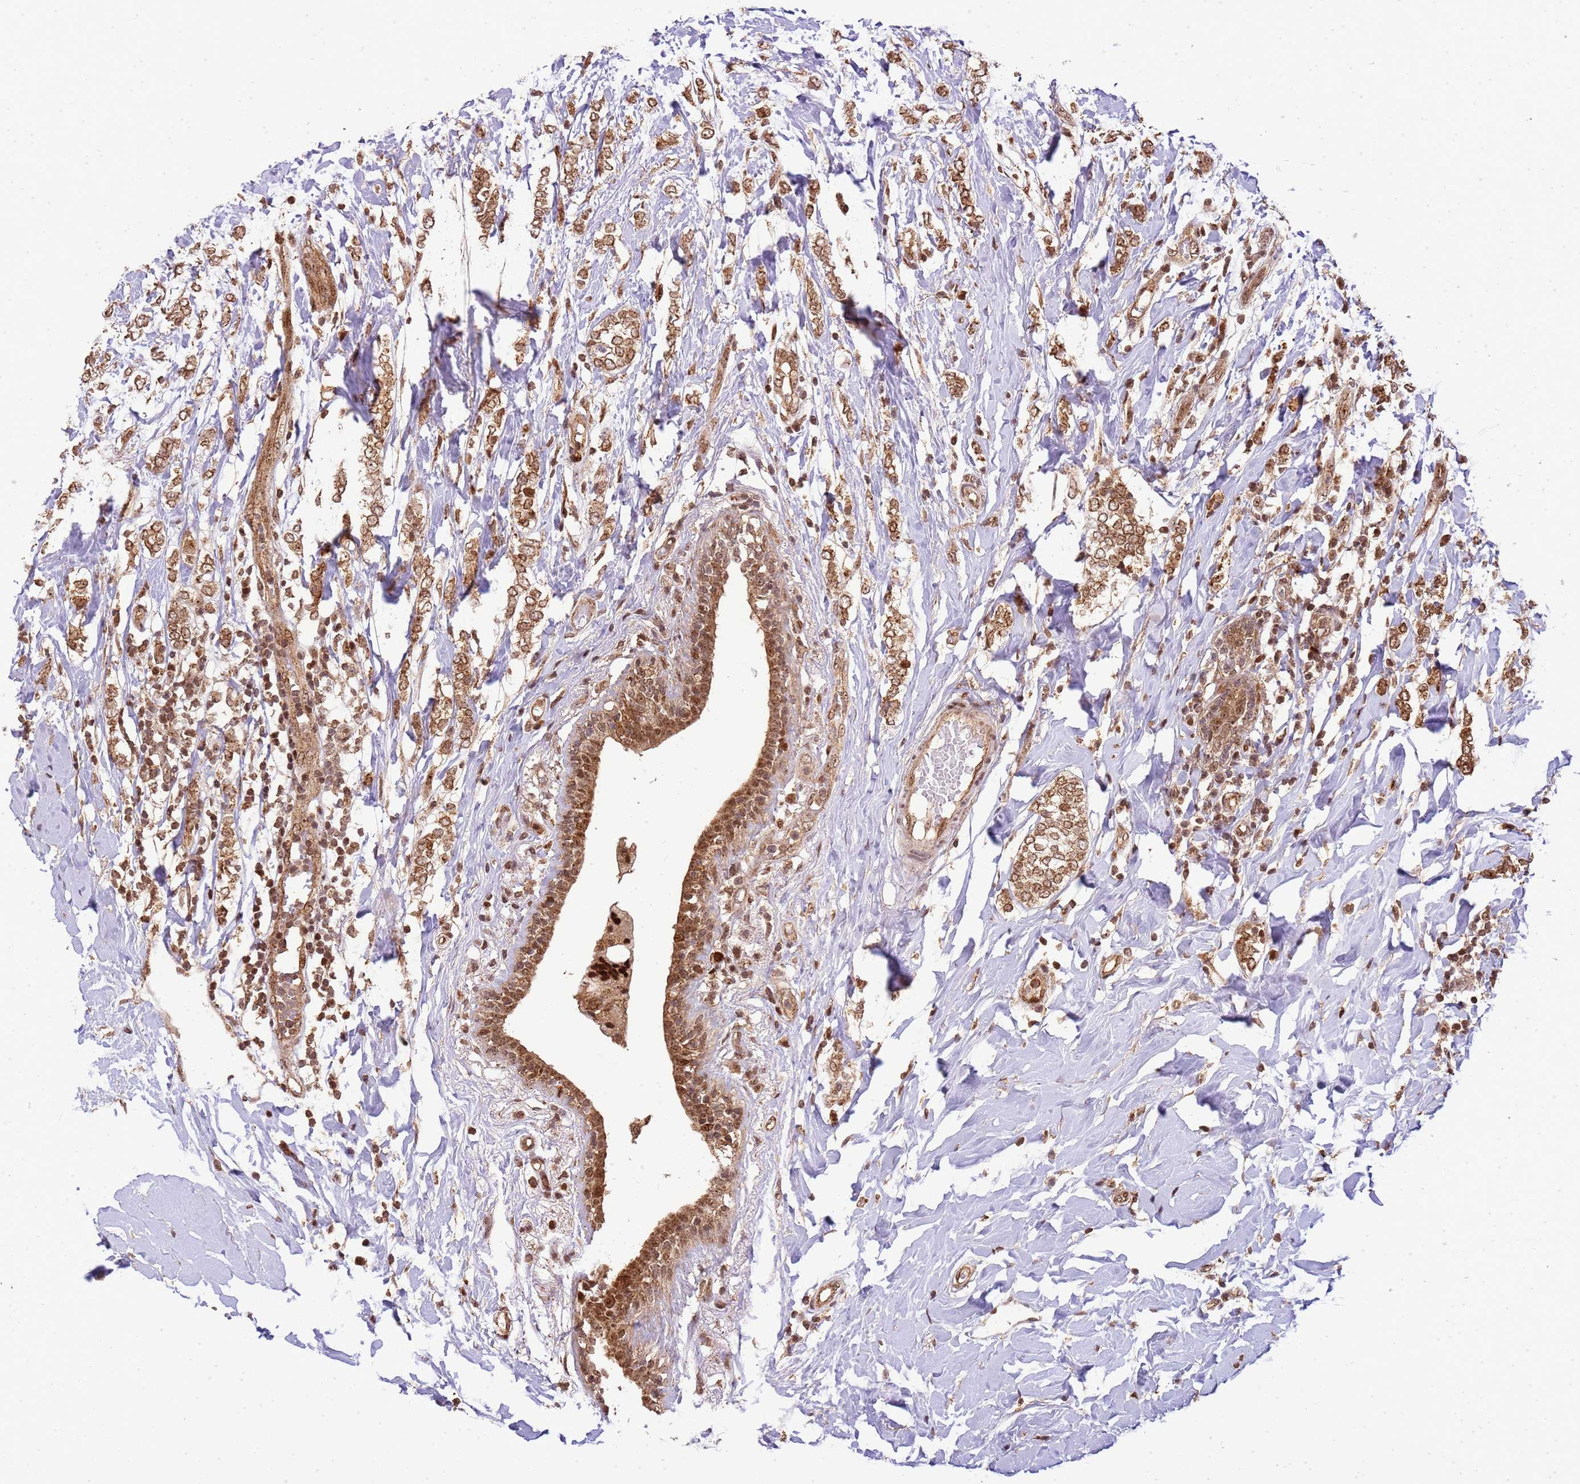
{"staining": {"intensity": "moderate", "quantity": ">75%", "location": "cytoplasmic/membranous,nuclear"}, "tissue": "breast cancer", "cell_type": "Tumor cells", "image_type": "cancer", "snomed": [{"axis": "morphology", "description": "Normal tissue, NOS"}, {"axis": "morphology", "description": "Lobular carcinoma"}, {"axis": "topography", "description": "Breast"}], "caption": "A brown stain labels moderate cytoplasmic/membranous and nuclear positivity of a protein in breast lobular carcinoma tumor cells. Immunohistochemistry (ihc) stains the protein in brown and the nuclei are stained blue.", "gene": "PEX14", "patient": {"sex": "female", "age": 47}}